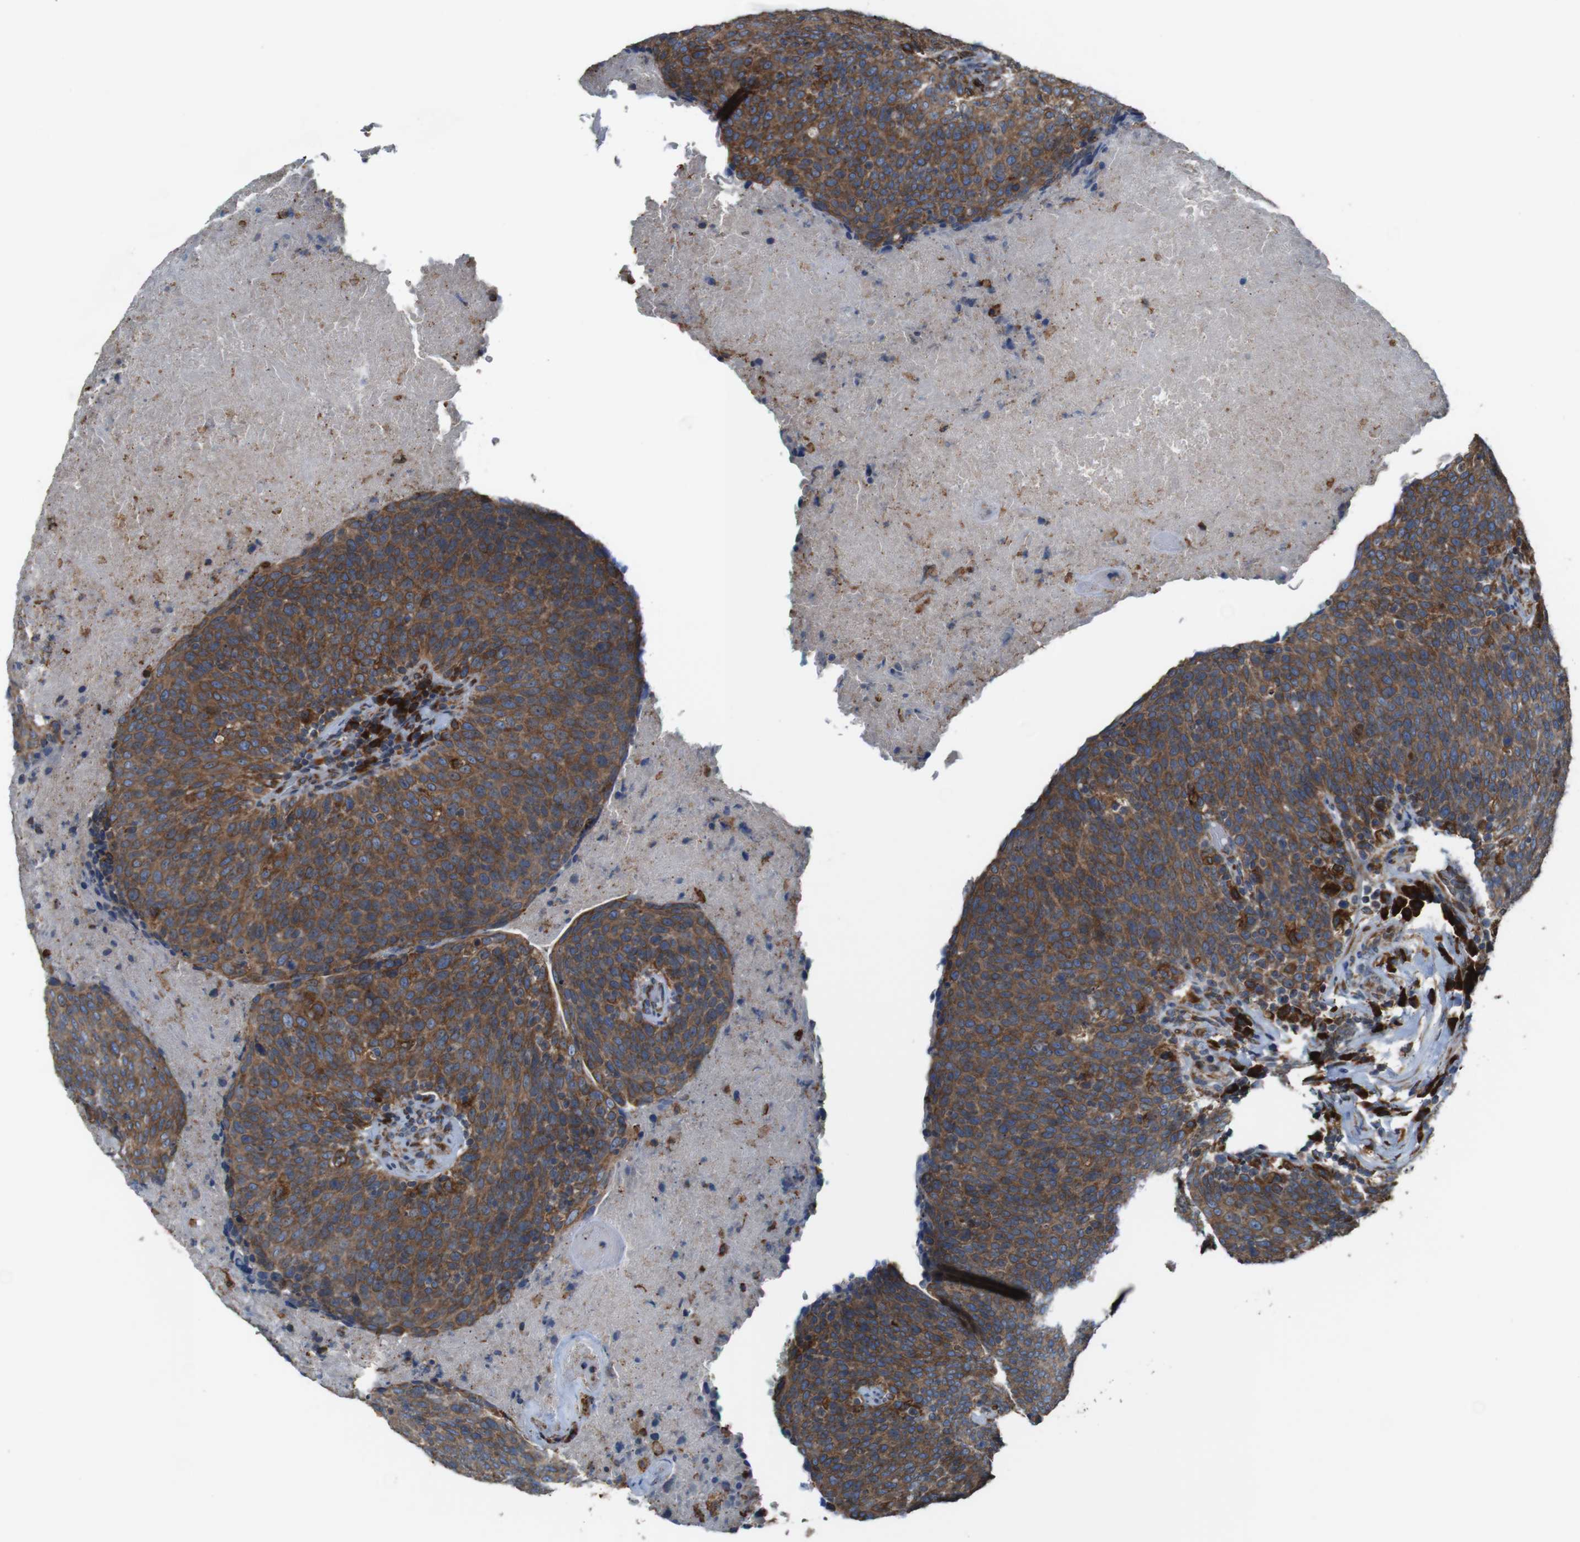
{"staining": {"intensity": "weak", "quantity": ">75%", "location": "cytoplasmic/membranous"}, "tissue": "head and neck cancer", "cell_type": "Tumor cells", "image_type": "cancer", "snomed": [{"axis": "morphology", "description": "Squamous cell carcinoma, NOS"}, {"axis": "morphology", "description": "Squamous cell carcinoma, metastatic, NOS"}, {"axis": "topography", "description": "Lymph node"}, {"axis": "topography", "description": "Head-Neck"}], "caption": "A high-resolution micrograph shows immunohistochemistry staining of head and neck metastatic squamous cell carcinoma, which shows weak cytoplasmic/membranous expression in about >75% of tumor cells.", "gene": "UGGT1", "patient": {"sex": "male", "age": 62}}